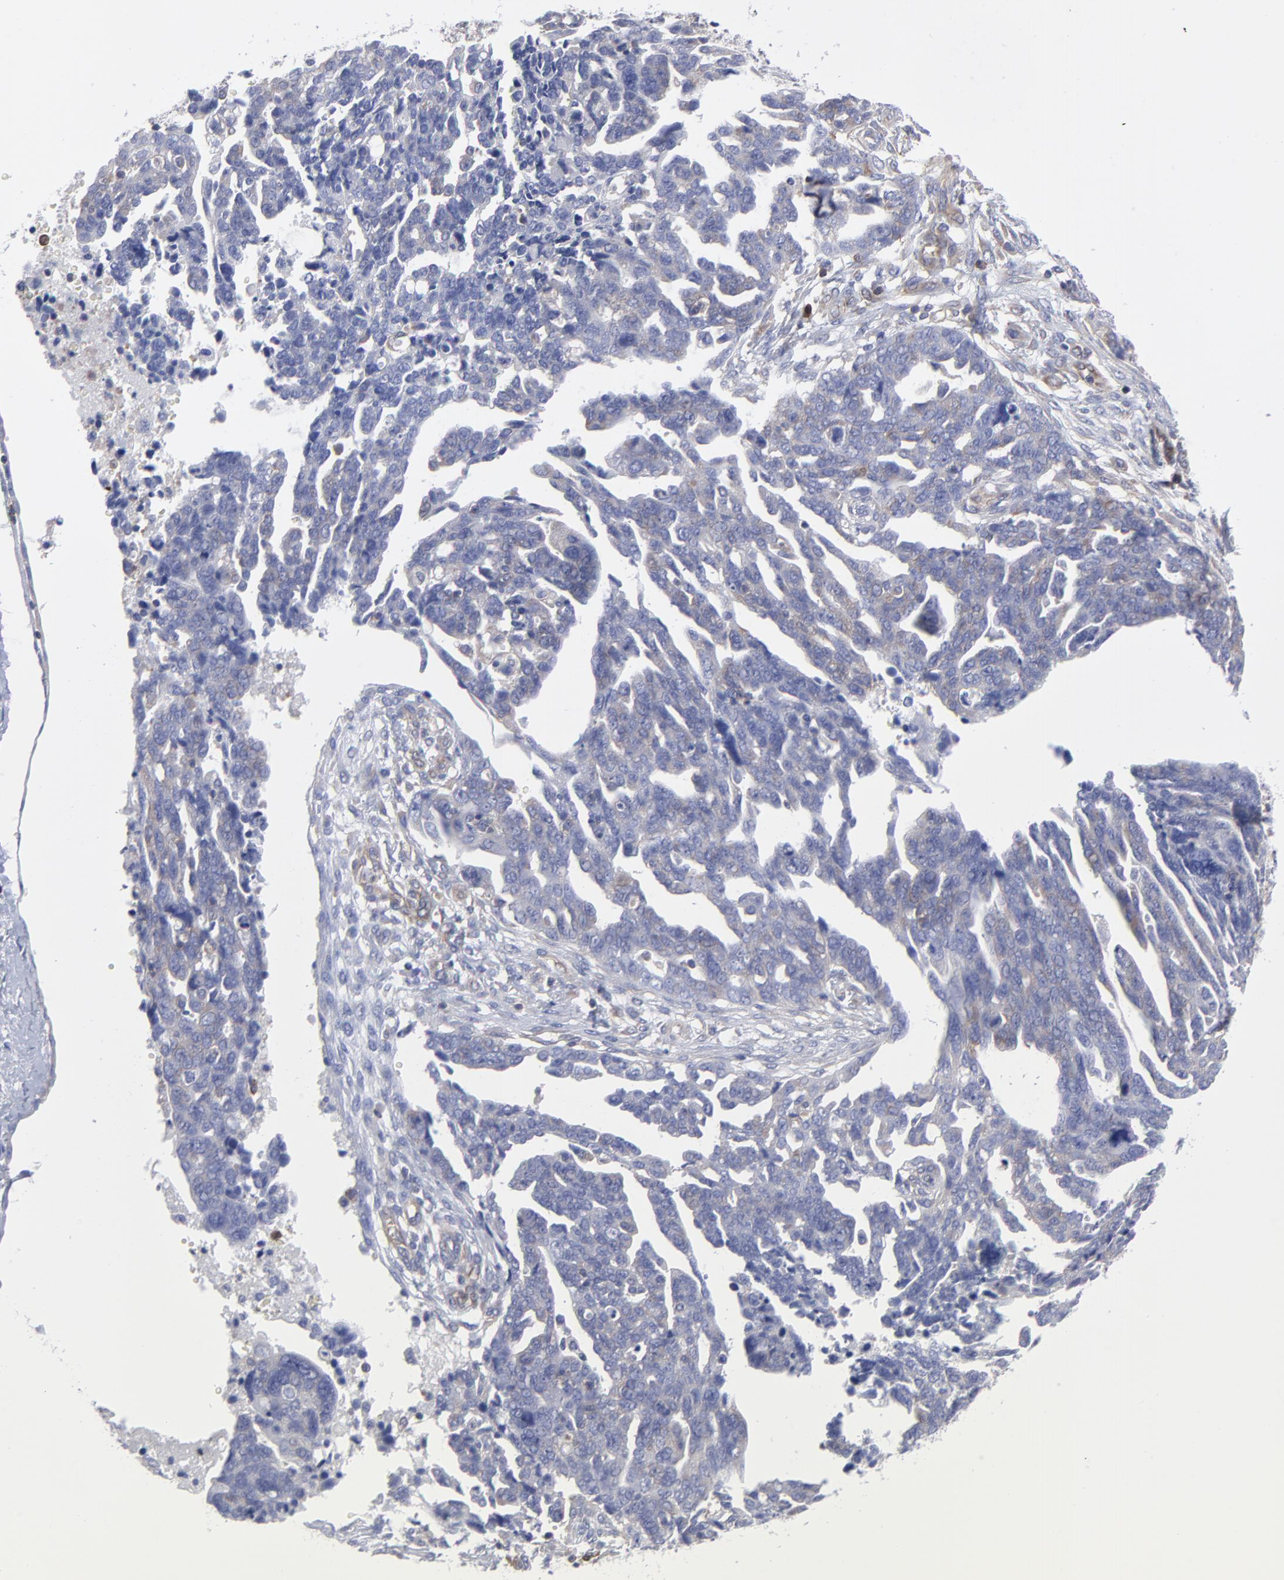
{"staining": {"intensity": "negative", "quantity": "none", "location": "none"}, "tissue": "ovarian cancer", "cell_type": "Tumor cells", "image_type": "cancer", "snomed": [{"axis": "morphology", "description": "Normal tissue, NOS"}, {"axis": "morphology", "description": "Cystadenocarcinoma, serous, NOS"}, {"axis": "topography", "description": "Fallopian tube"}, {"axis": "topography", "description": "Ovary"}], "caption": "Ovarian cancer was stained to show a protein in brown. There is no significant staining in tumor cells. (DAB (3,3'-diaminobenzidine) IHC visualized using brightfield microscopy, high magnification).", "gene": "NFKBIA", "patient": {"sex": "female", "age": 56}}